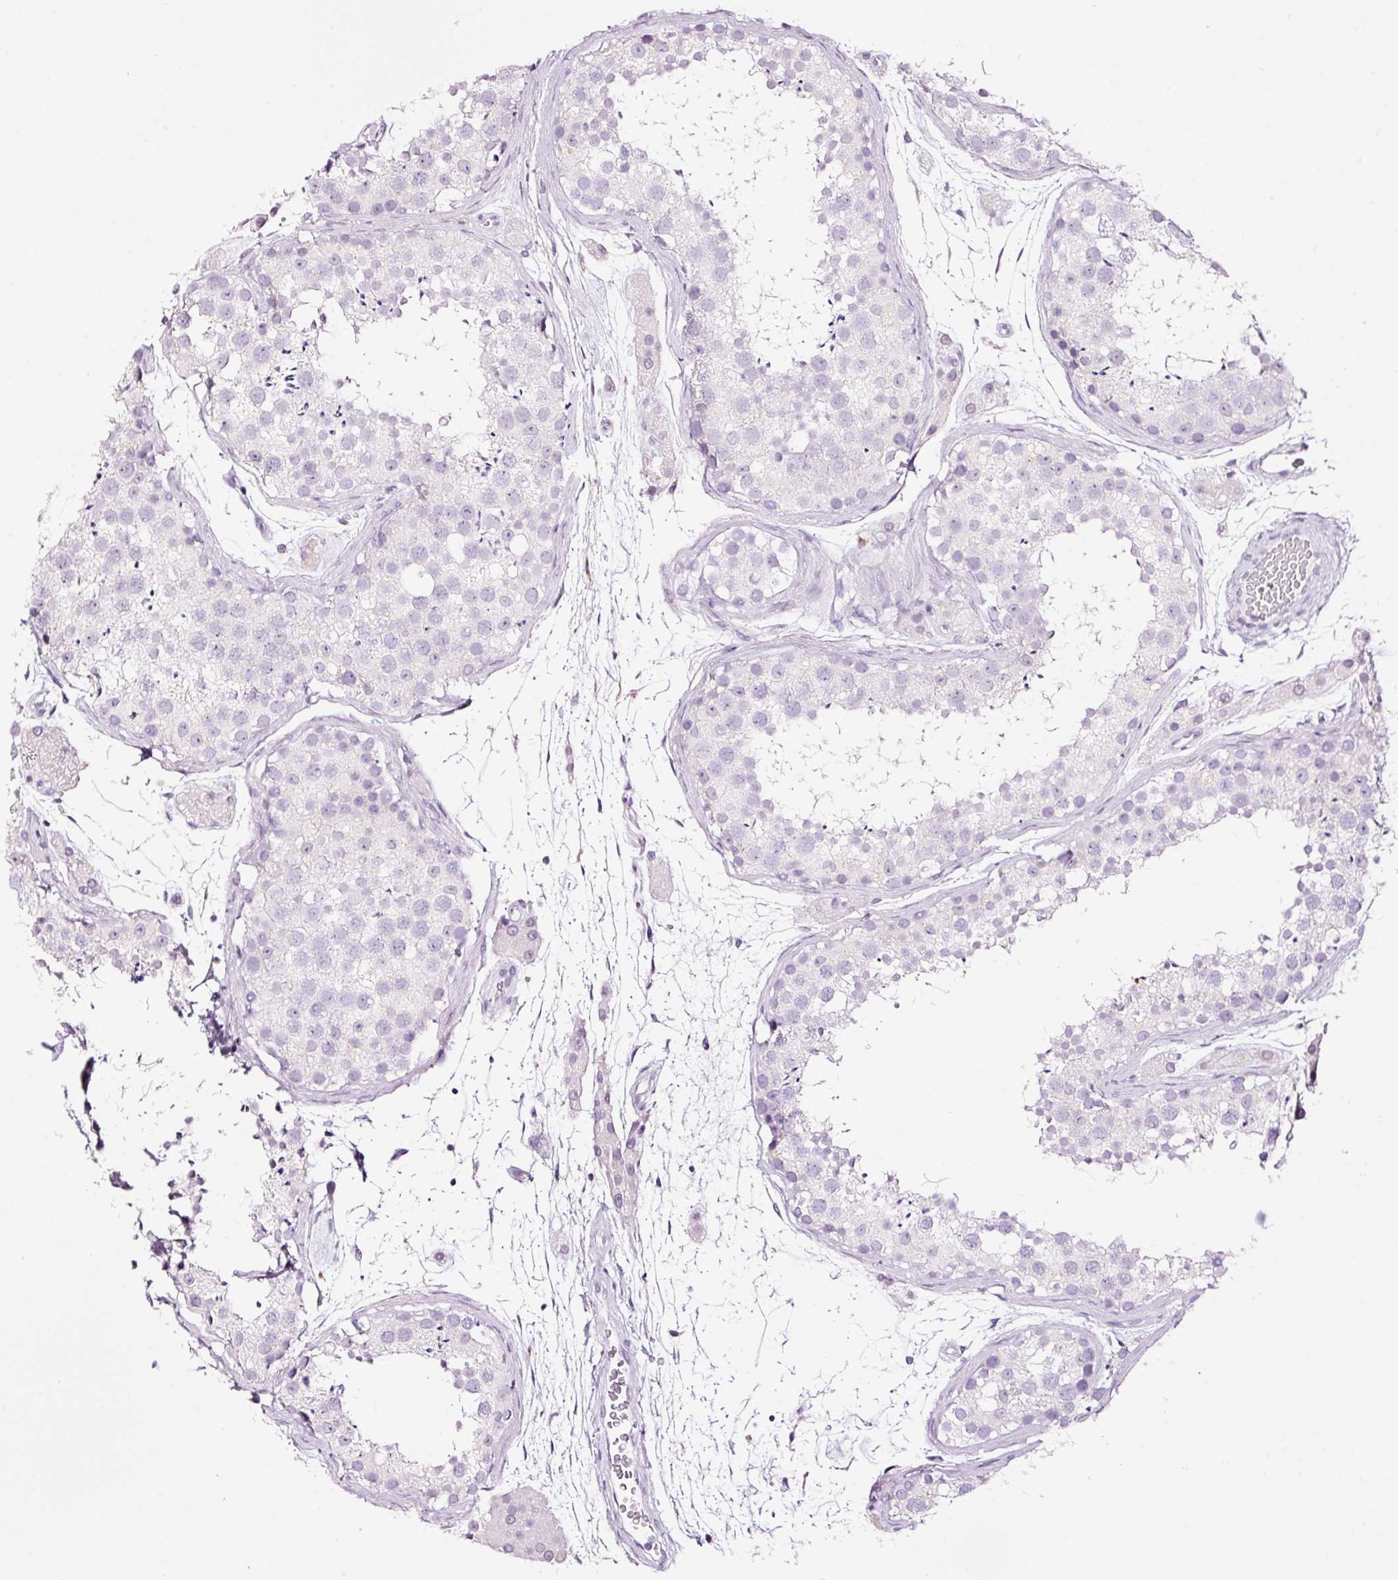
{"staining": {"intensity": "negative", "quantity": "none", "location": "none"}, "tissue": "testis", "cell_type": "Cells in seminiferous ducts", "image_type": "normal", "snomed": [{"axis": "morphology", "description": "Normal tissue, NOS"}, {"axis": "topography", "description": "Testis"}], "caption": "This image is of normal testis stained with IHC to label a protein in brown with the nuclei are counter-stained blue. There is no staining in cells in seminiferous ducts.", "gene": "RTF2", "patient": {"sex": "male", "age": 41}}